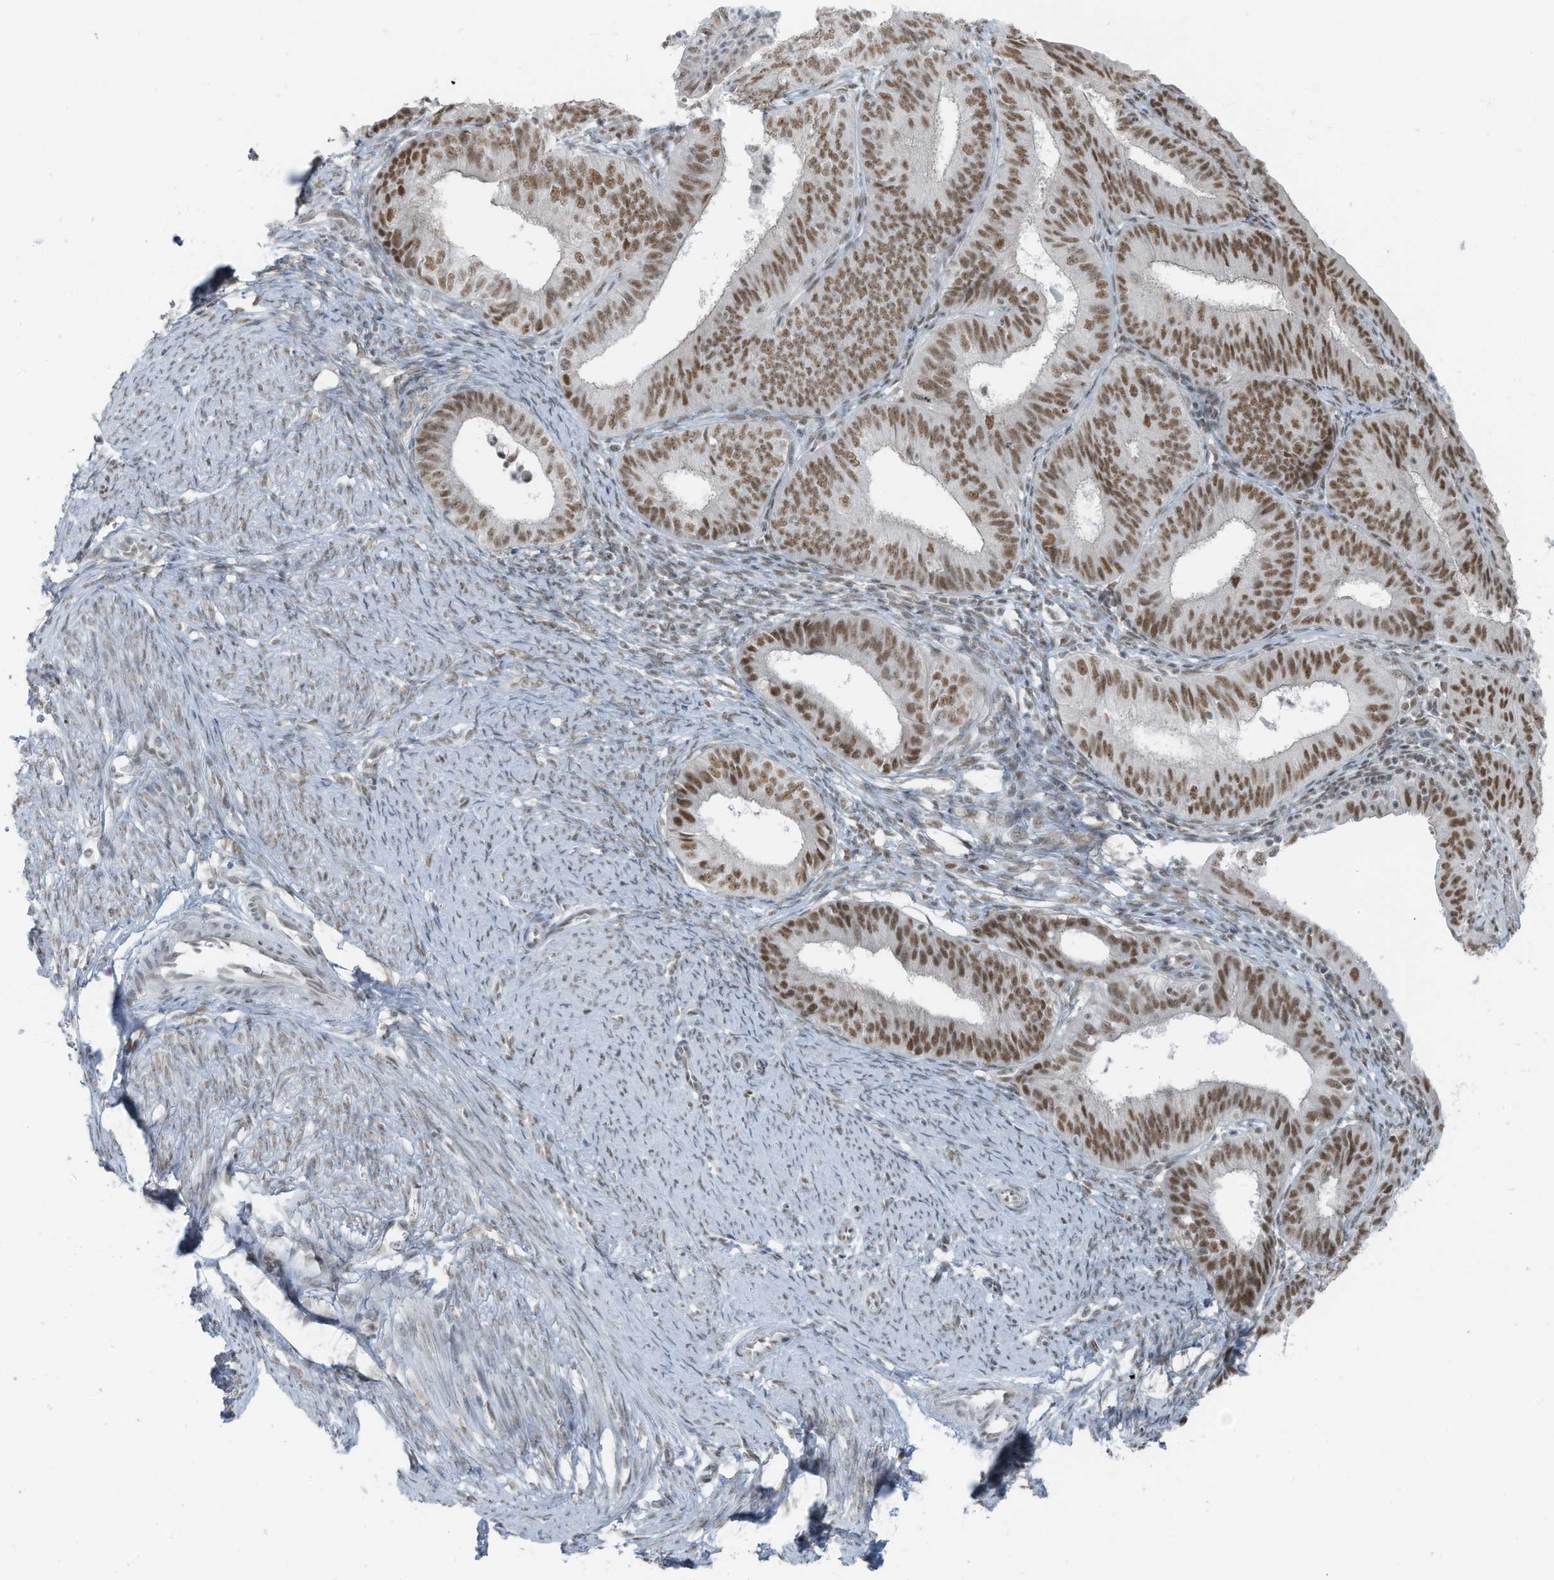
{"staining": {"intensity": "moderate", "quantity": ">75%", "location": "nuclear"}, "tissue": "endometrial cancer", "cell_type": "Tumor cells", "image_type": "cancer", "snomed": [{"axis": "morphology", "description": "Adenocarcinoma, NOS"}, {"axis": "topography", "description": "Endometrium"}], "caption": "High-magnification brightfield microscopy of endometrial adenocarcinoma stained with DAB (3,3'-diaminobenzidine) (brown) and counterstained with hematoxylin (blue). tumor cells exhibit moderate nuclear staining is seen in about>75% of cells. Ihc stains the protein of interest in brown and the nuclei are stained blue.", "gene": "WRNIP1", "patient": {"sex": "female", "age": 51}}